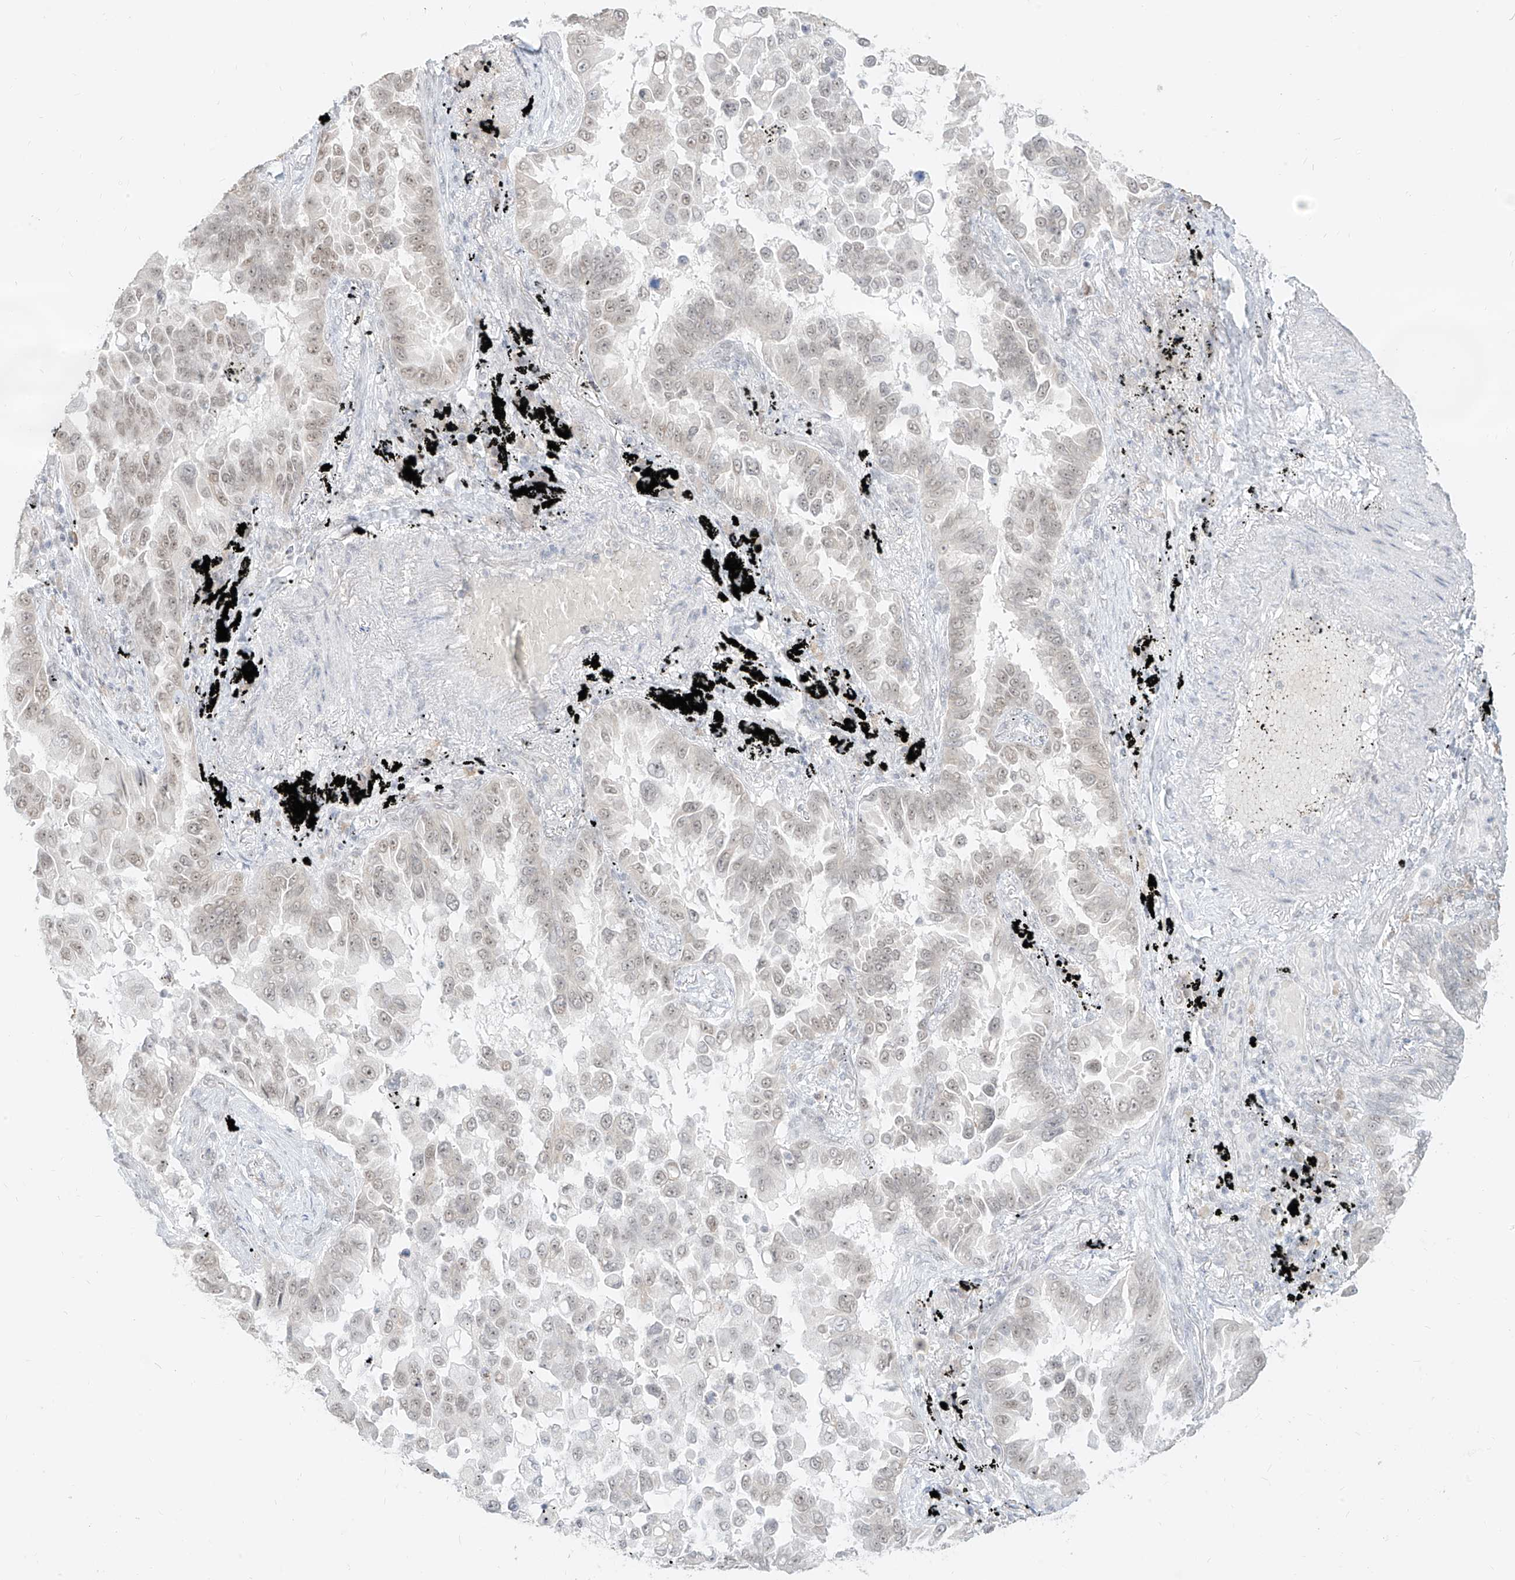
{"staining": {"intensity": "weak", "quantity": "25%-75%", "location": "nuclear"}, "tissue": "lung cancer", "cell_type": "Tumor cells", "image_type": "cancer", "snomed": [{"axis": "morphology", "description": "Adenocarcinoma, NOS"}, {"axis": "topography", "description": "Lung"}], "caption": "A micrograph showing weak nuclear positivity in approximately 25%-75% of tumor cells in lung cancer (adenocarcinoma), as visualized by brown immunohistochemical staining.", "gene": "SUPT5H", "patient": {"sex": "female", "age": 67}}